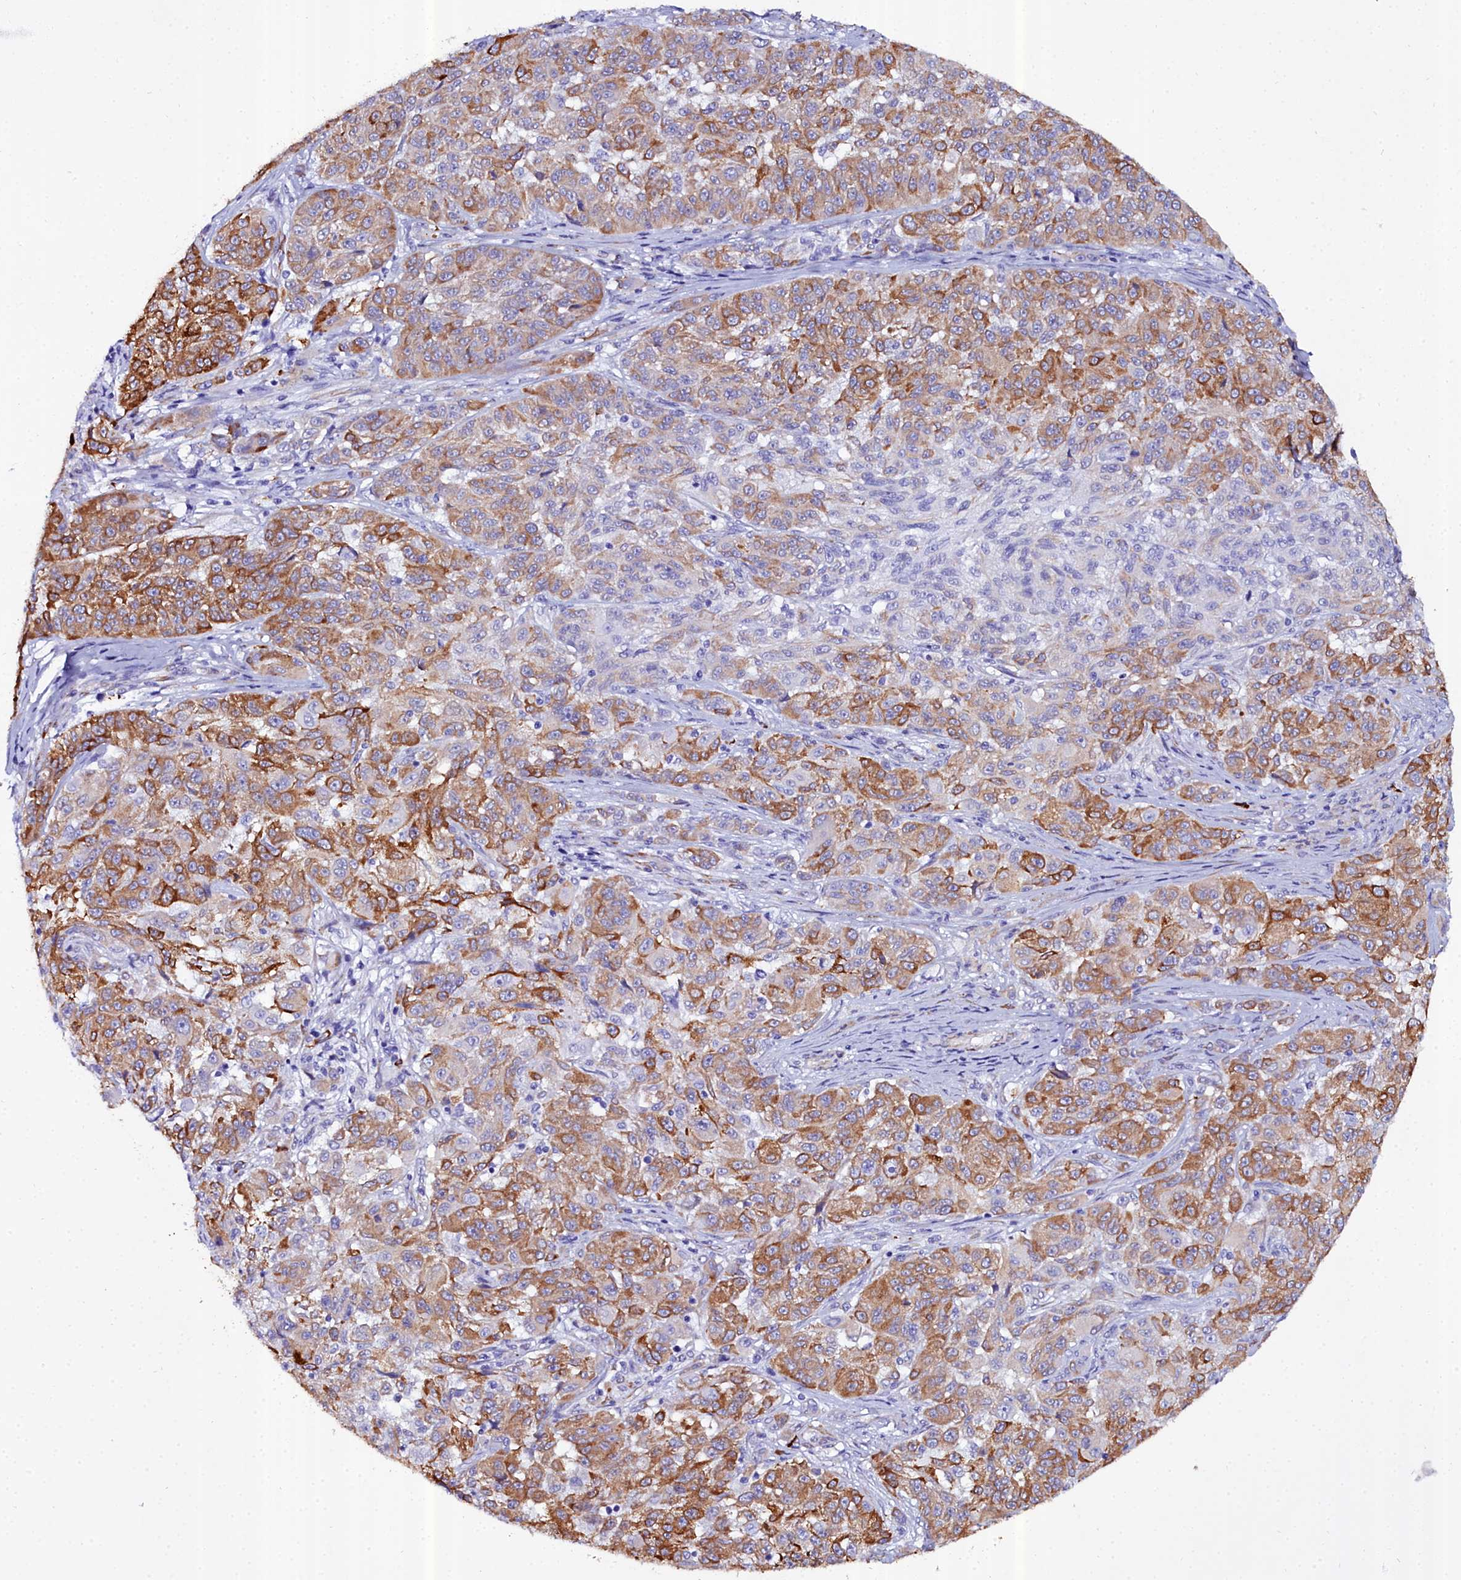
{"staining": {"intensity": "moderate", "quantity": ">75%", "location": "cytoplasmic/membranous"}, "tissue": "melanoma", "cell_type": "Tumor cells", "image_type": "cancer", "snomed": [{"axis": "morphology", "description": "Malignant melanoma, NOS"}, {"axis": "topography", "description": "Skin"}], "caption": "Immunohistochemistry of malignant melanoma reveals medium levels of moderate cytoplasmic/membranous expression in about >75% of tumor cells.", "gene": "TXNDC5", "patient": {"sex": "male", "age": 53}}